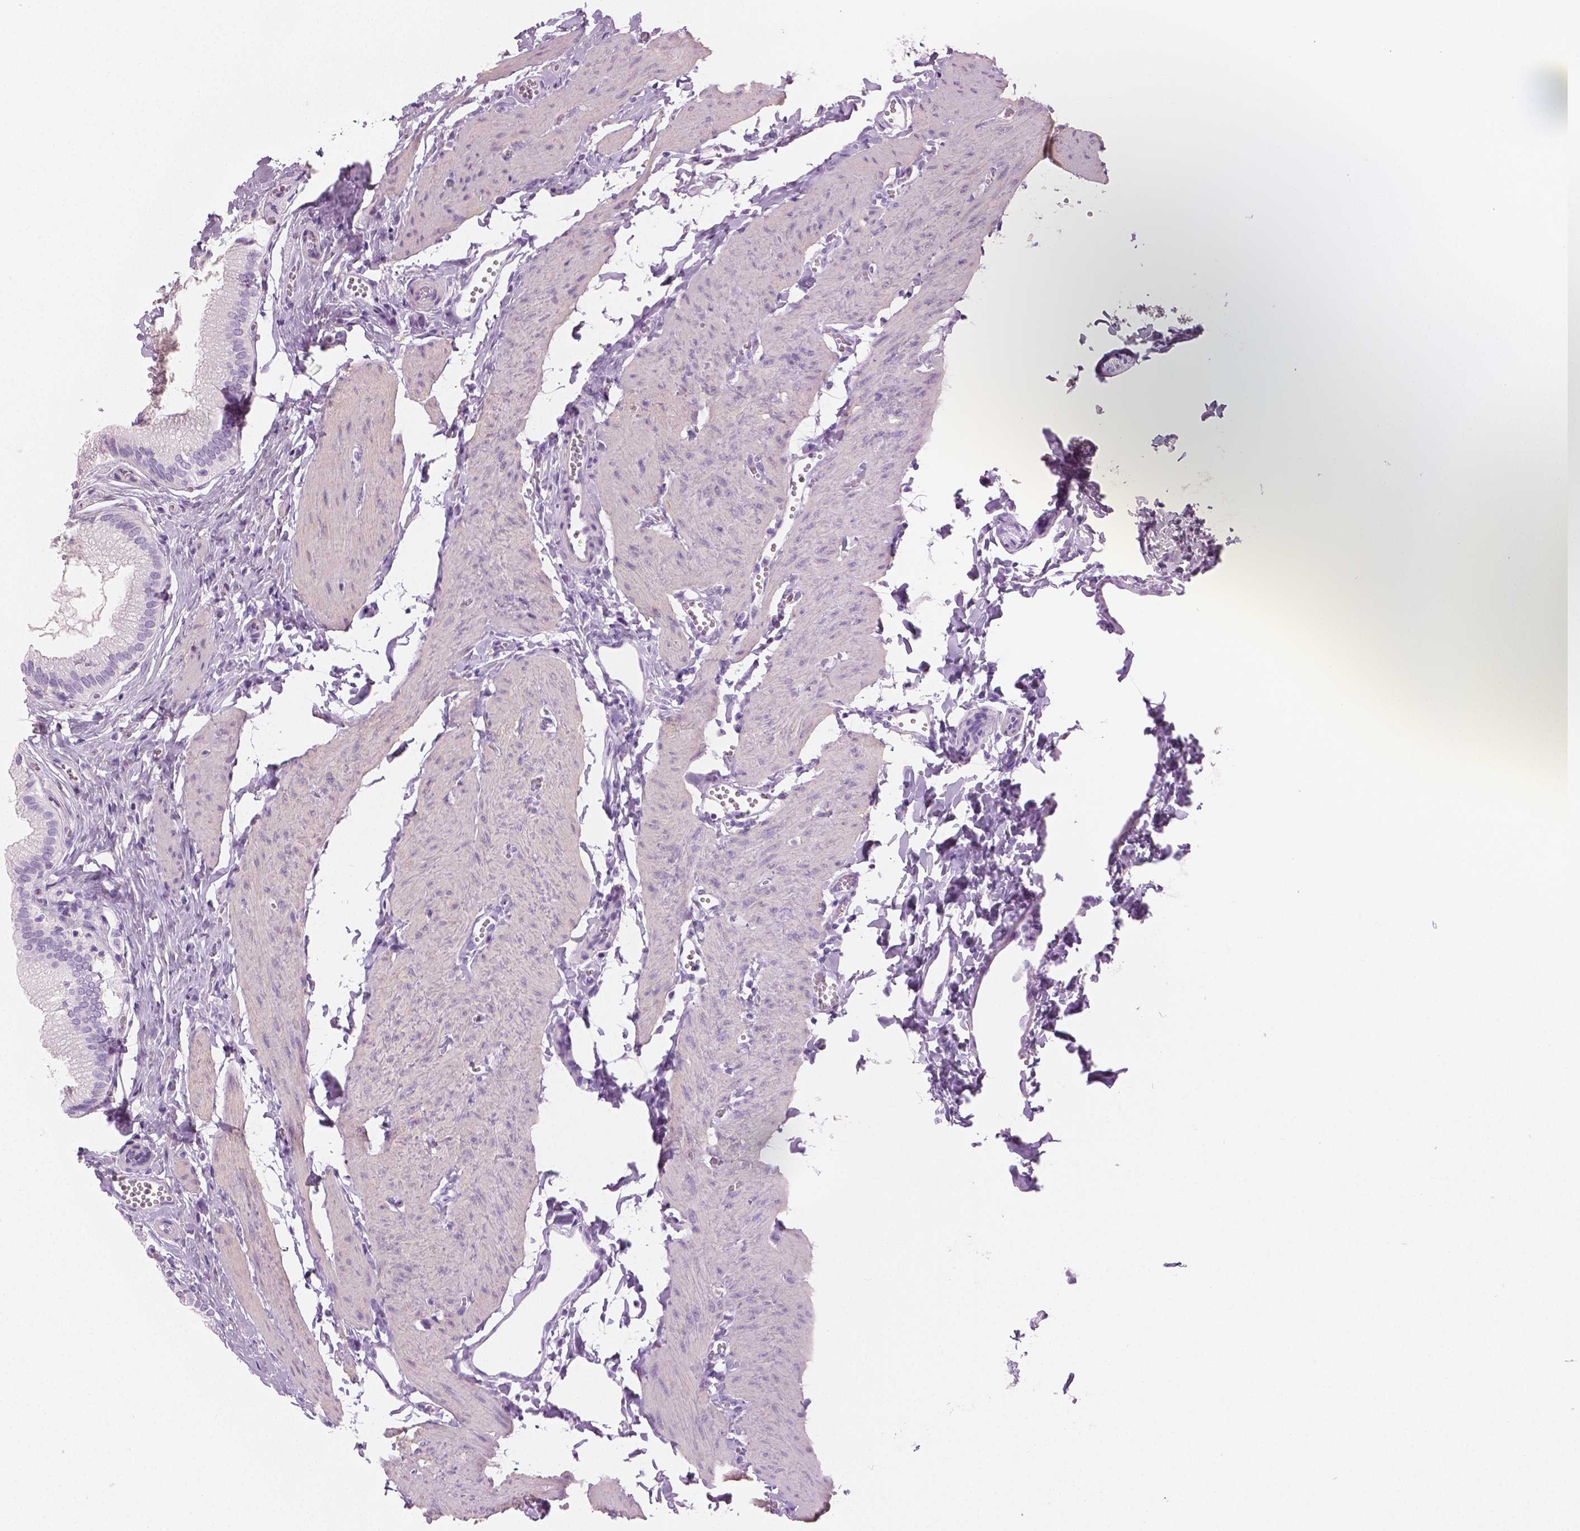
{"staining": {"intensity": "negative", "quantity": "none", "location": "none"}, "tissue": "gallbladder", "cell_type": "Glandular cells", "image_type": "normal", "snomed": [{"axis": "morphology", "description": "Normal tissue, NOS"}, {"axis": "topography", "description": "Gallbladder"}, {"axis": "topography", "description": "Peripheral nerve tissue"}], "caption": "DAB (3,3'-diaminobenzidine) immunohistochemical staining of benign human gallbladder reveals no significant staining in glandular cells. (Immunohistochemistry (ihc), brightfield microscopy, high magnification).", "gene": "PLIN4", "patient": {"sex": "male", "age": 17}}